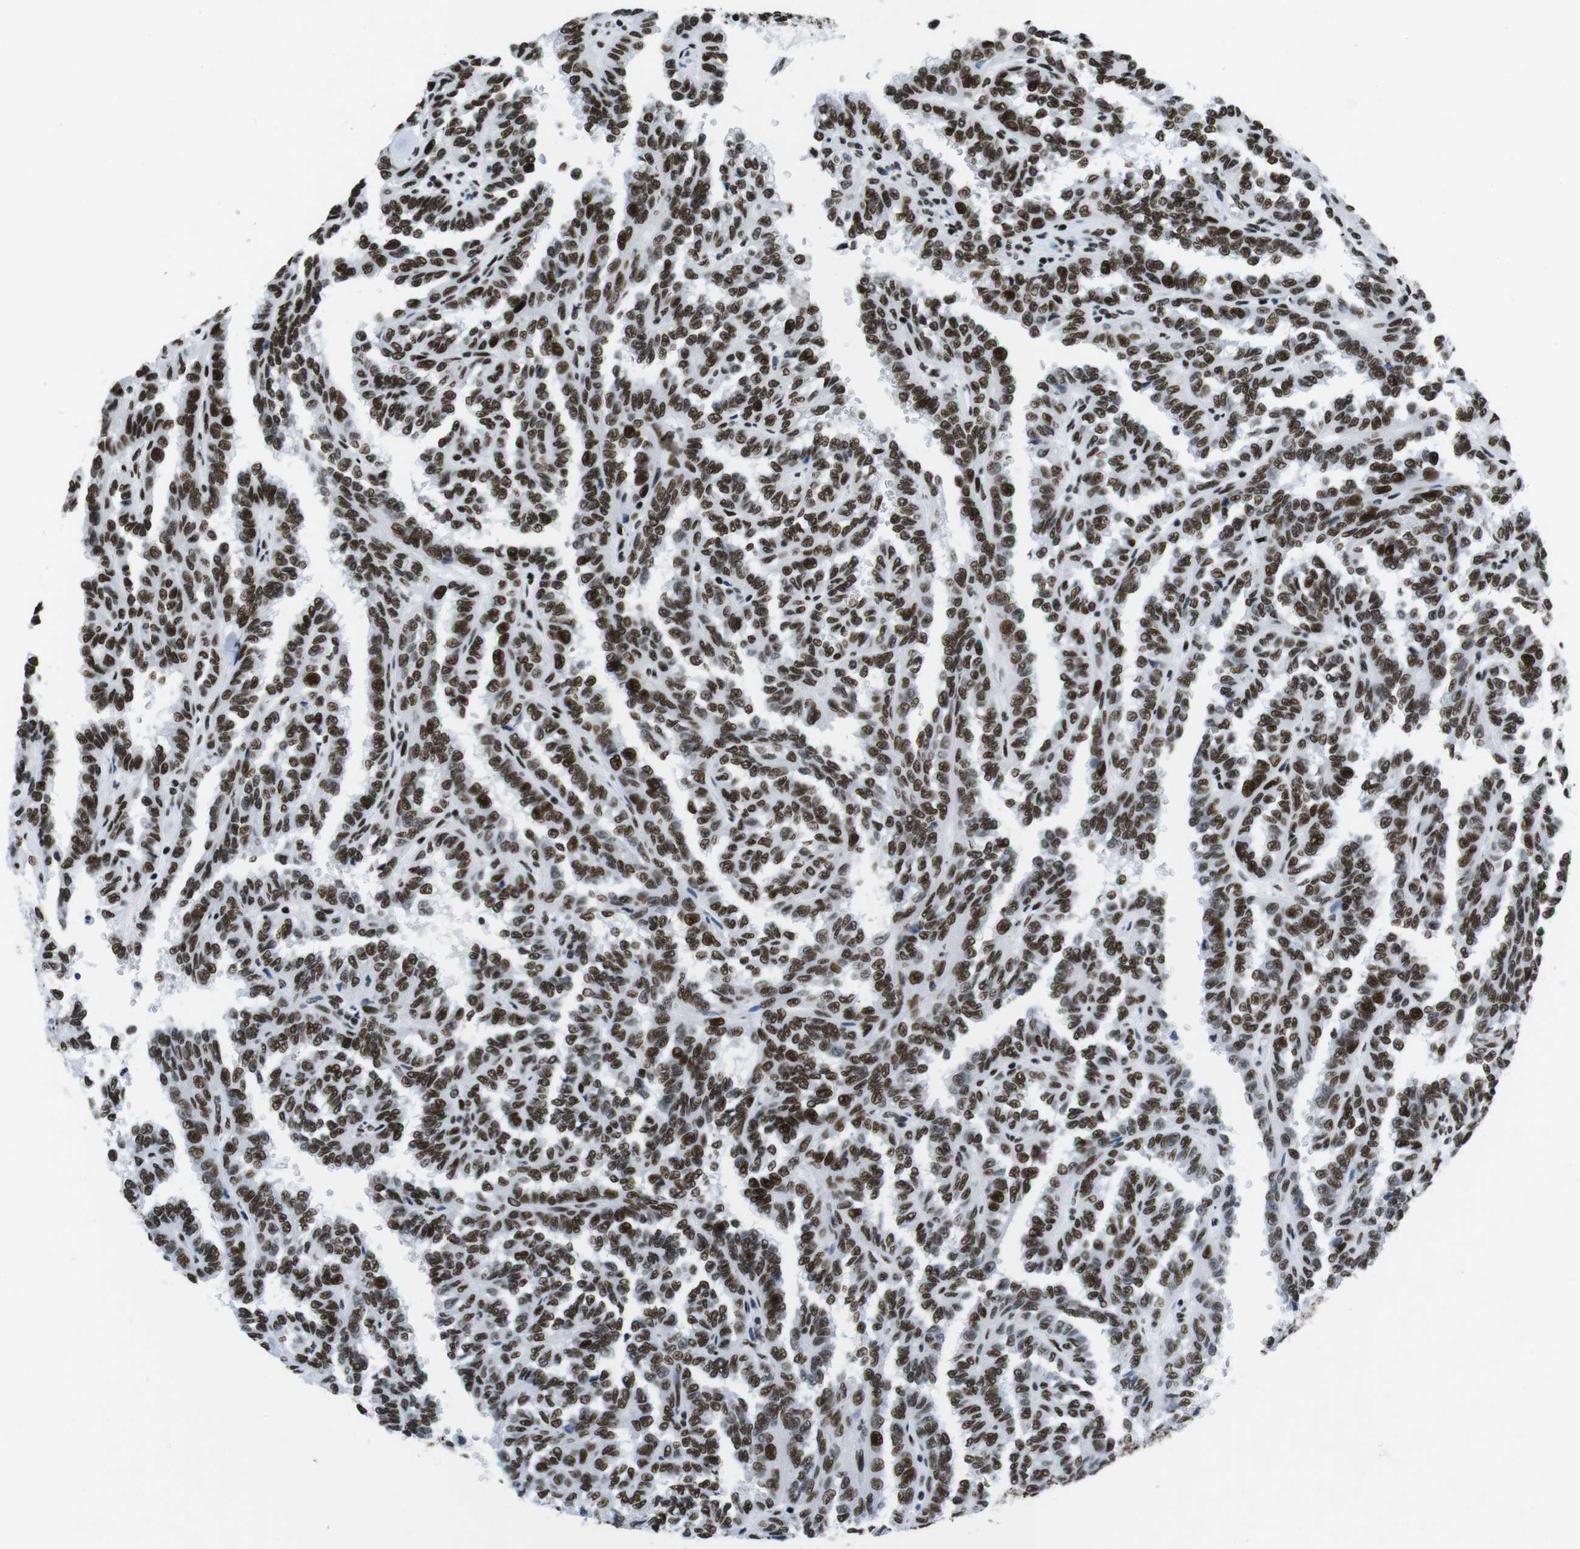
{"staining": {"intensity": "strong", "quantity": ">75%", "location": "nuclear"}, "tissue": "renal cancer", "cell_type": "Tumor cells", "image_type": "cancer", "snomed": [{"axis": "morphology", "description": "Inflammation, NOS"}, {"axis": "morphology", "description": "Adenocarcinoma, NOS"}, {"axis": "topography", "description": "Kidney"}], "caption": "Renal cancer tissue demonstrates strong nuclear positivity in about >75% of tumor cells, visualized by immunohistochemistry. (DAB IHC, brown staining for protein, blue staining for nuclei).", "gene": "CITED2", "patient": {"sex": "male", "age": 68}}